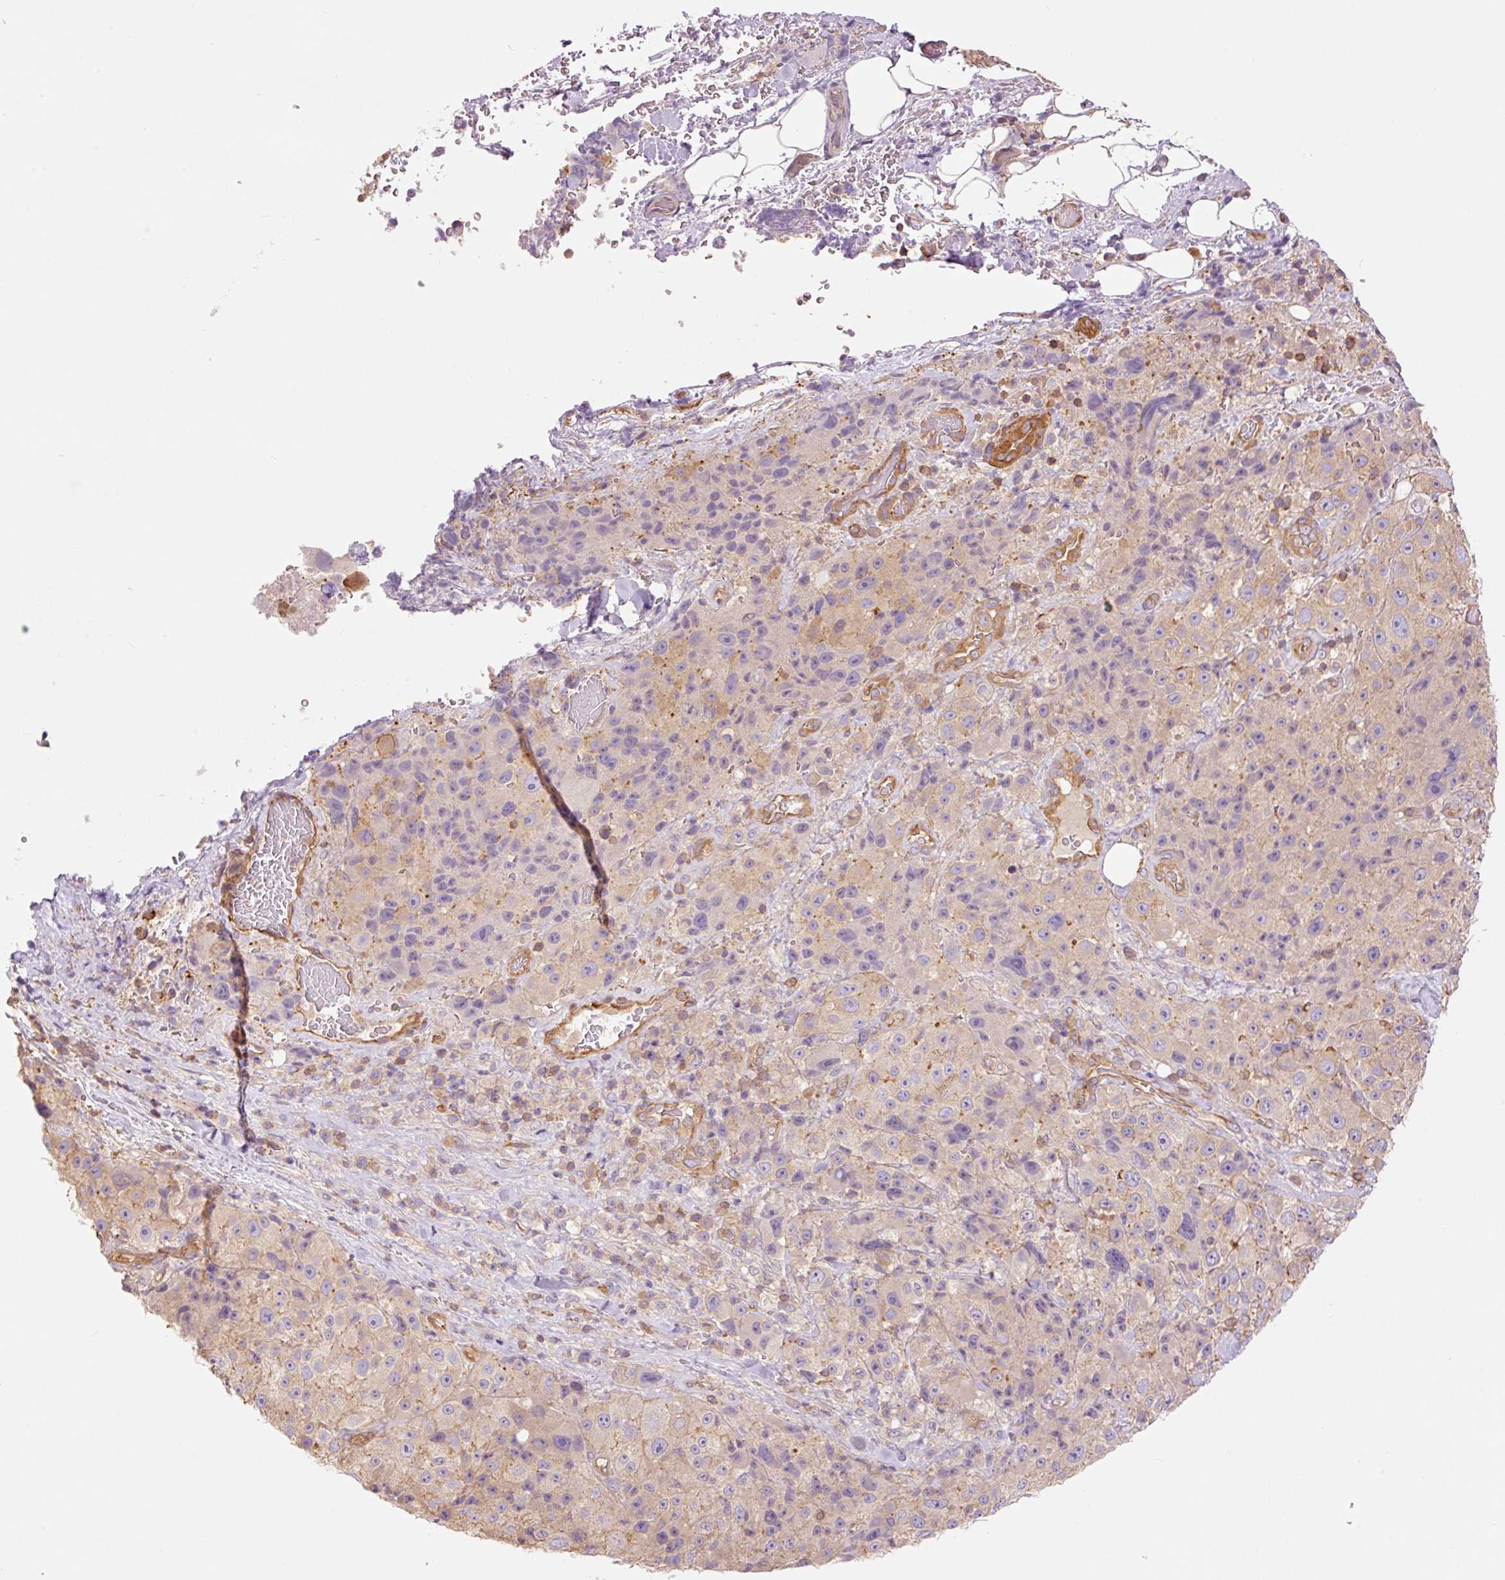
{"staining": {"intensity": "weak", "quantity": "<25%", "location": "cytoplasmic/membranous"}, "tissue": "melanoma", "cell_type": "Tumor cells", "image_type": "cancer", "snomed": [{"axis": "morphology", "description": "Malignant melanoma, Metastatic site"}, {"axis": "topography", "description": "Lymph node"}], "caption": "Immunohistochemistry (IHC) image of neoplastic tissue: human melanoma stained with DAB demonstrates no significant protein staining in tumor cells.", "gene": "PPP1R1B", "patient": {"sex": "male", "age": 62}}